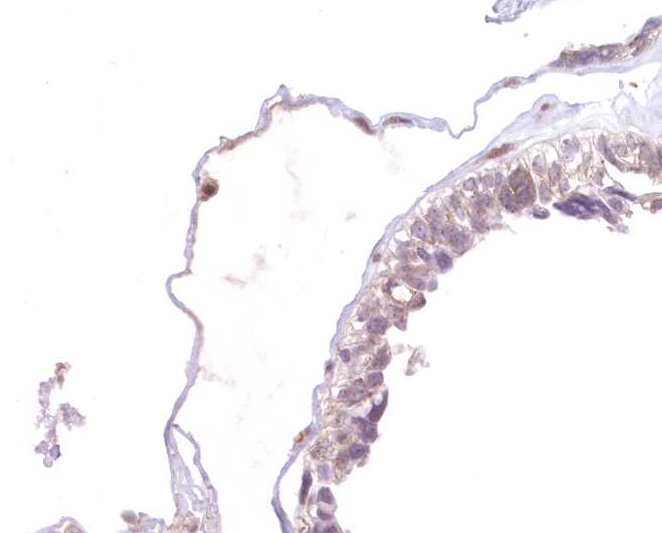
{"staining": {"intensity": "weak", "quantity": "25%-75%", "location": "cytoplasmic/membranous,nuclear"}, "tissue": "ovarian cancer", "cell_type": "Tumor cells", "image_type": "cancer", "snomed": [{"axis": "morphology", "description": "Cystadenocarcinoma, serous, NOS"}, {"axis": "topography", "description": "Ovary"}], "caption": "Tumor cells show low levels of weak cytoplasmic/membranous and nuclear expression in approximately 25%-75% of cells in ovarian cancer. (DAB IHC, brown staining for protein, blue staining for nuclei).", "gene": "RNPEP", "patient": {"sex": "female", "age": 79}}